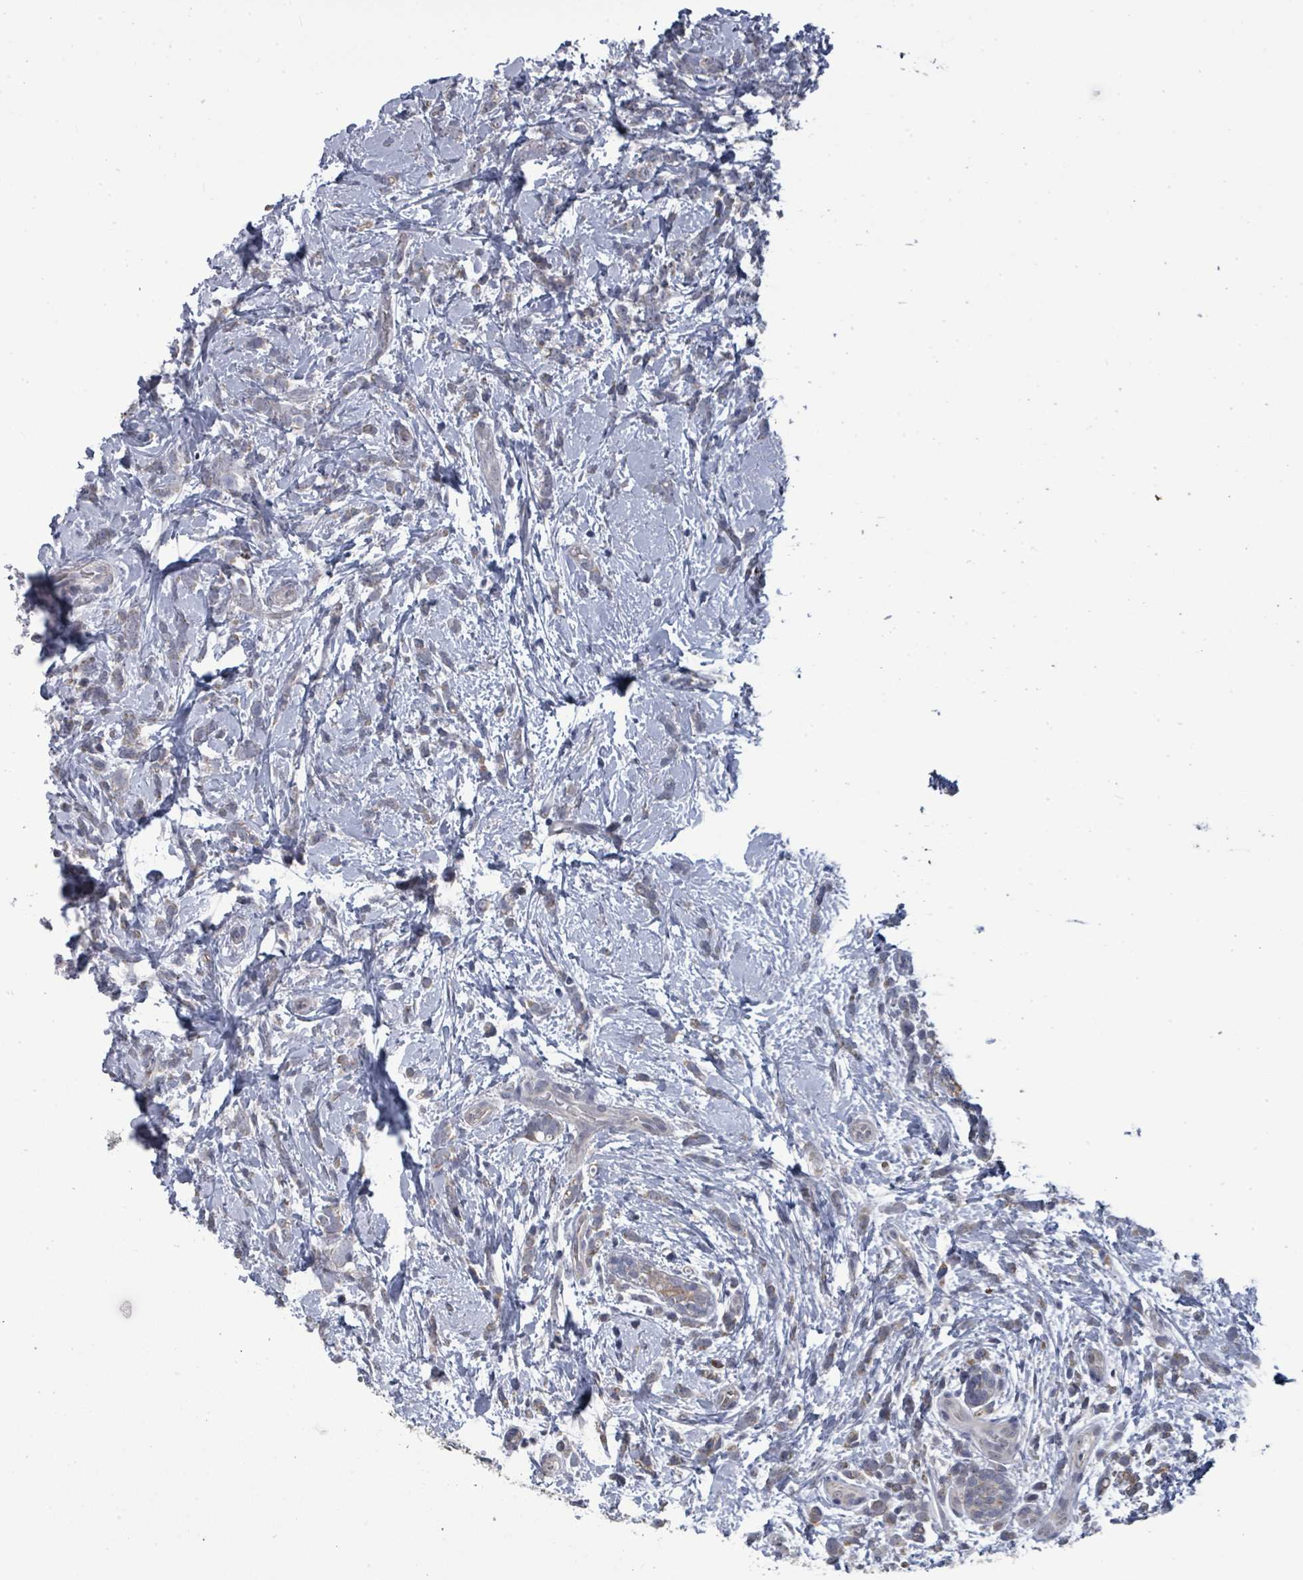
{"staining": {"intensity": "weak", "quantity": "<25%", "location": "cytoplasmic/membranous"}, "tissue": "breast cancer", "cell_type": "Tumor cells", "image_type": "cancer", "snomed": [{"axis": "morphology", "description": "Lobular carcinoma"}, {"axis": "topography", "description": "Breast"}], "caption": "A high-resolution photomicrograph shows IHC staining of breast cancer, which shows no significant positivity in tumor cells.", "gene": "ASB12", "patient": {"sex": "female", "age": 58}}